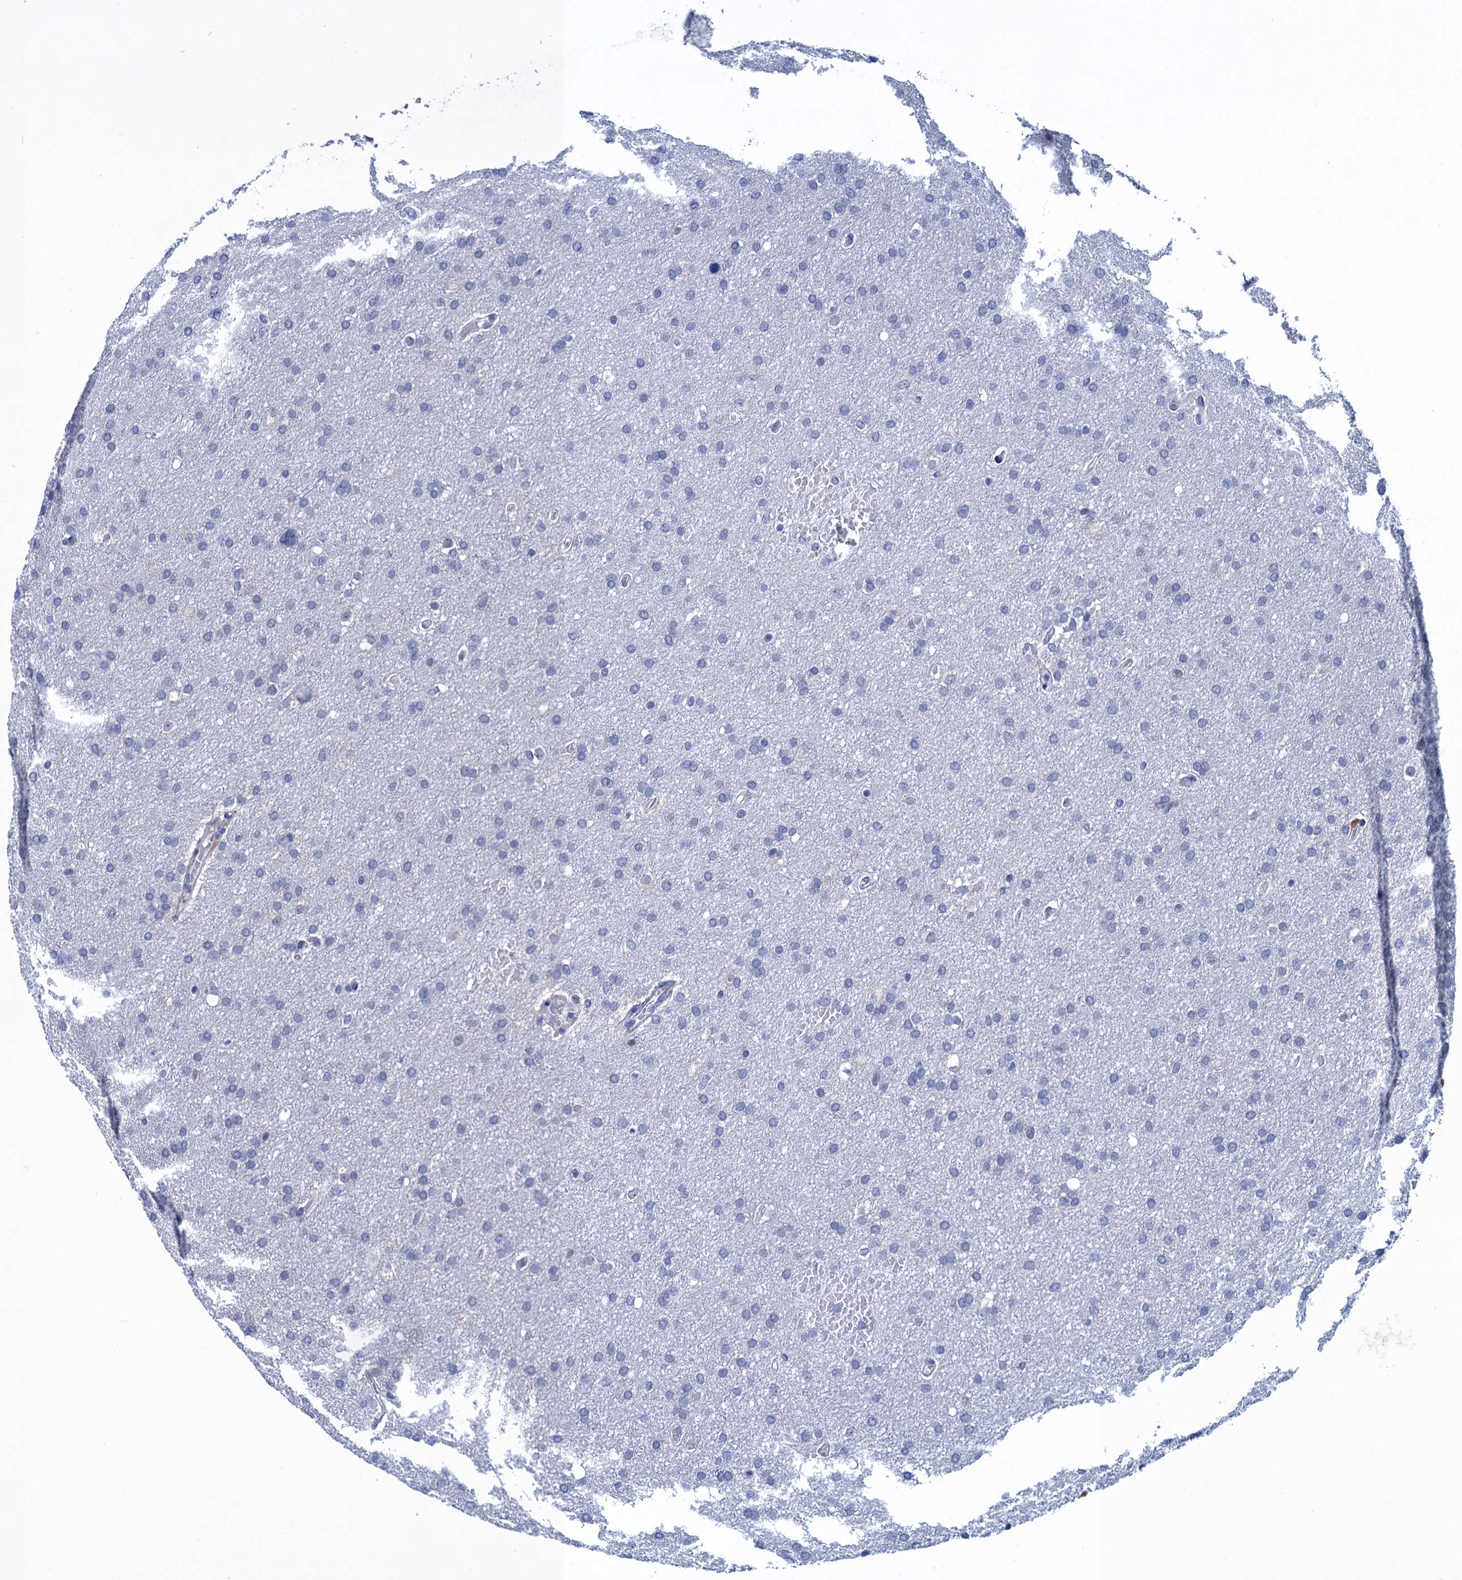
{"staining": {"intensity": "negative", "quantity": "none", "location": "none"}, "tissue": "glioma", "cell_type": "Tumor cells", "image_type": "cancer", "snomed": [{"axis": "morphology", "description": "Glioma, malignant, High grade"}, {"axis": "topography", "description": "Cerebral cortex"}], "caption": "Tumor cells show no significant expression in glioma. (Brightfield microscopy of DAB (3,3'-diaminobenzidine) immunohistochemistry (IHC) at high magnification).", "gene": "GINS3", "patient": {"sex": "female", "age": 36}}